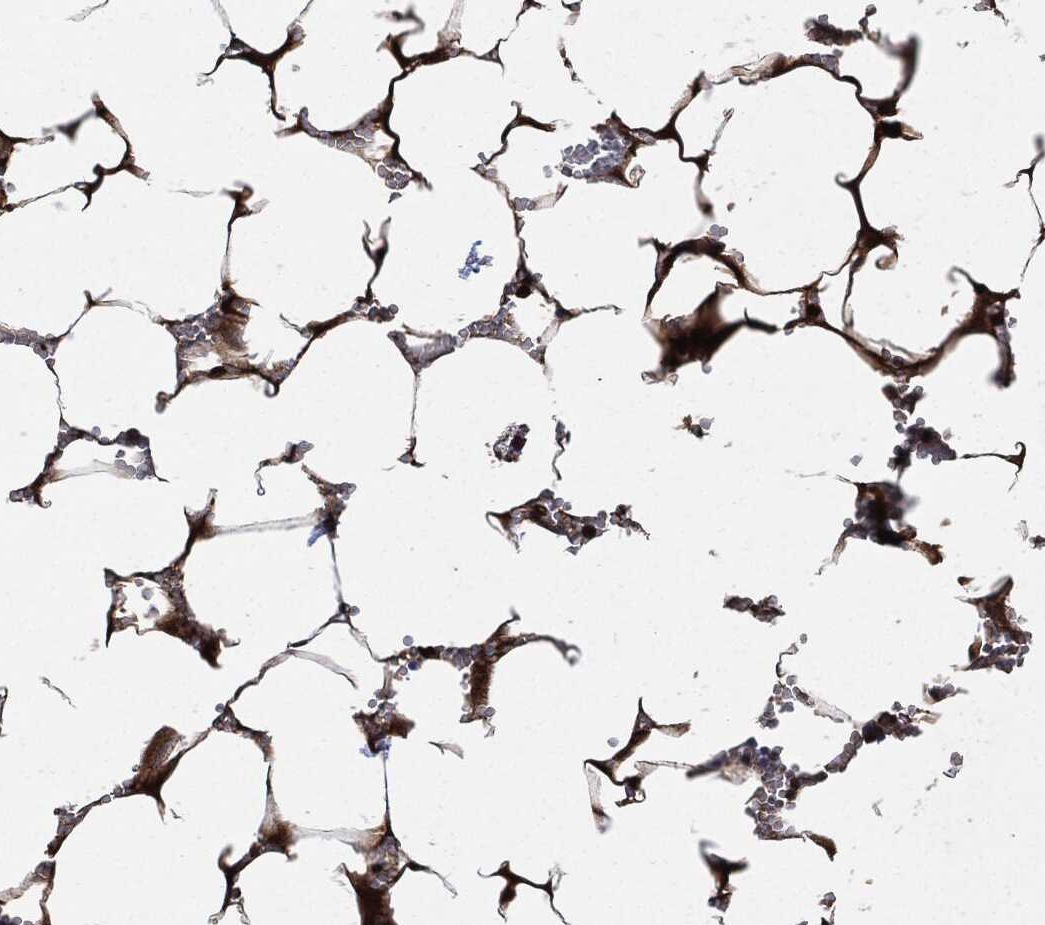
{"staining": {"intensity": "strong", "quantity": ">75%", "location": "cytoplasmic/membranous"}, "tissue": "bone marrow", "cell_type": "Hematopoietic cells", "image_type": "normal", "snomed": [{"axis": "morphology", "description": "Normal tissue, NOS"}, {"axis": "topography", "description": "Bone marrow"}], "caption": "Strong cytoplasmic/membranous protein positivity is seen in approximately >75% of hematopoietic cells in bone marrow. (brown staining indicates protein expression, while blue staining denotes nuclei).", "gene": "YWHAB", "patient": {"sex": "female", "age": 64}}